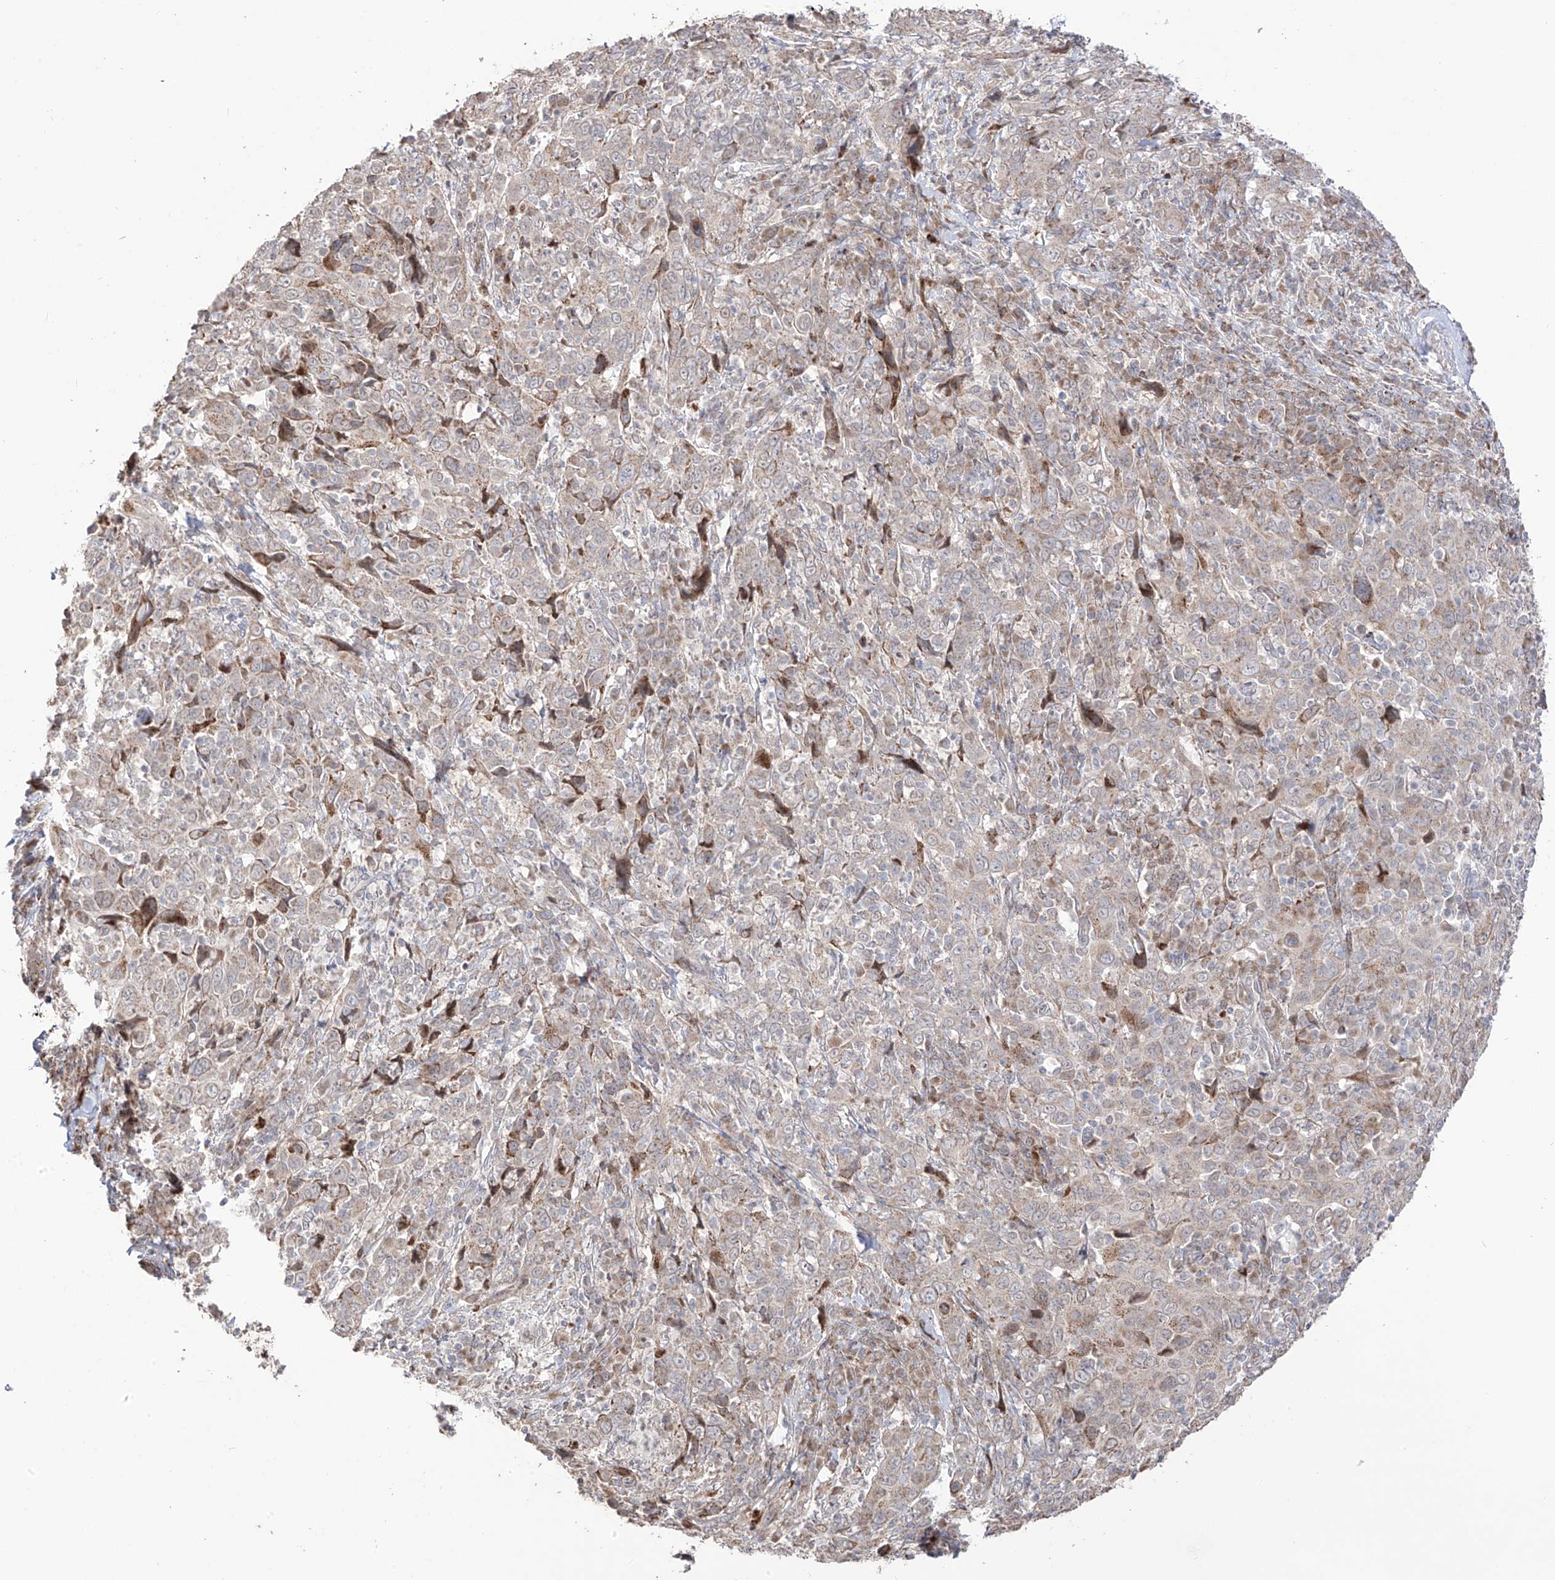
{"staining": {"intensity": "weak", "quantity": "25%-75%", "location": "cytoplasmic/membranous"}, "tissue": "cervical cancer", "cell_type": "Tumor cells", "image_type": "cancer", "snomed": [{"axis": "morphology", "description": "Squamous cell carcinoma, NOS"}, {"axis": "topography", "description": "Cervix"}], "caption": "Human squamous cell carcinoma (cervical) stained for a protein (brown) demonstrates weak cytoplasmic/membranous positive expression in approximately 25%-75% of tumor cells.", "gene": "YKT6", "patient": {"sex": "female", "age": 46}}